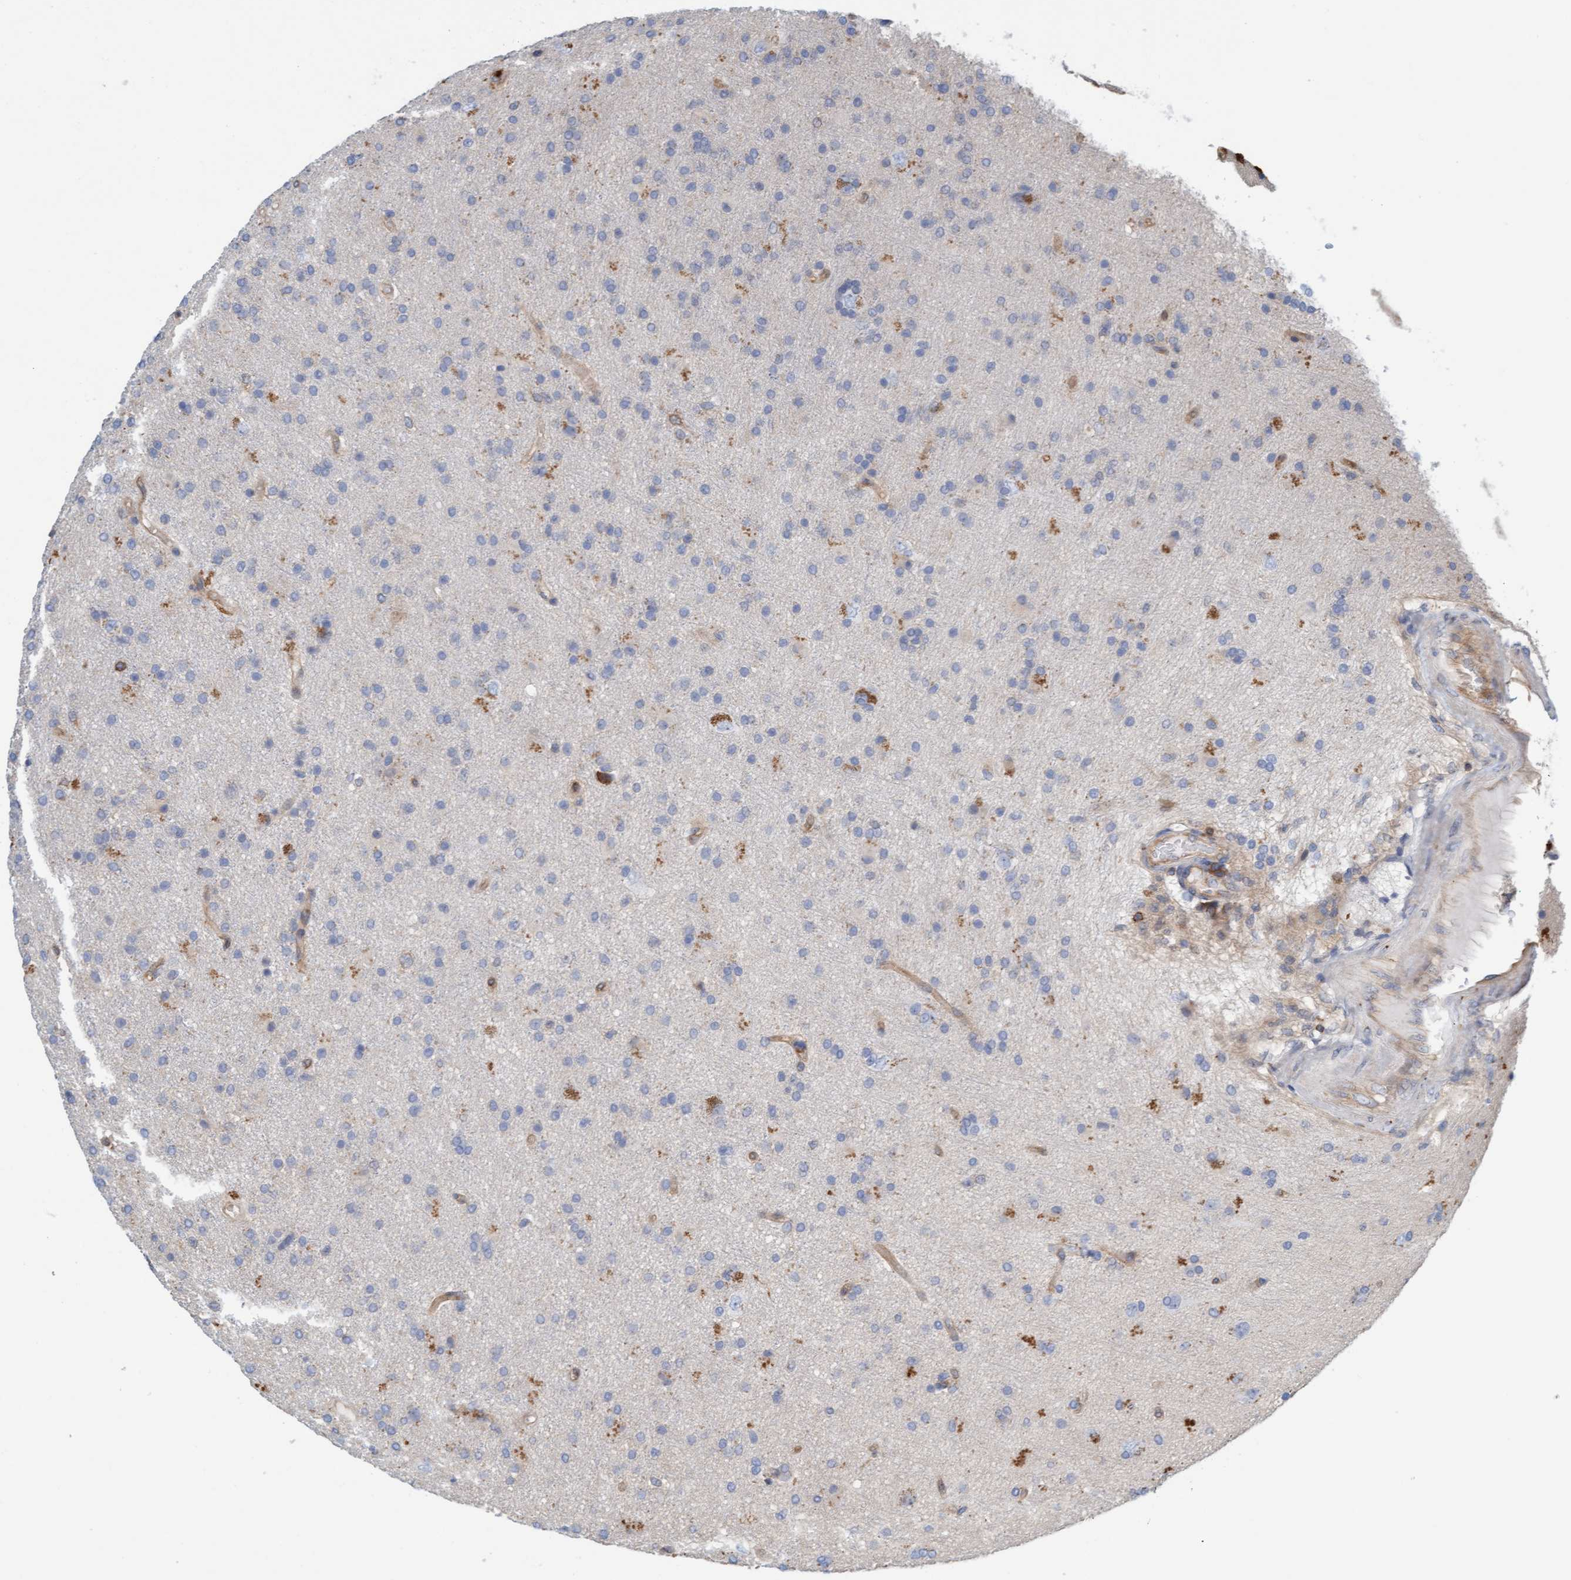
{"staining": {"intensity": "negative", "quantity": "none", "location": "none"}, "tissue": "glioma", "cell_type": "Tumor cells", "image_type": "cancer", "snomed": [{"axis": "morphology", "description": "Glioma, malignant, High grade"}, {"axis": "topography", "description": "Brain"}], "caption": "There is no significant staining in tumor cells of high-grade glioma (malignant).", "gene": "PRKD2", "patient": {"sex": "male", "age": 72}}